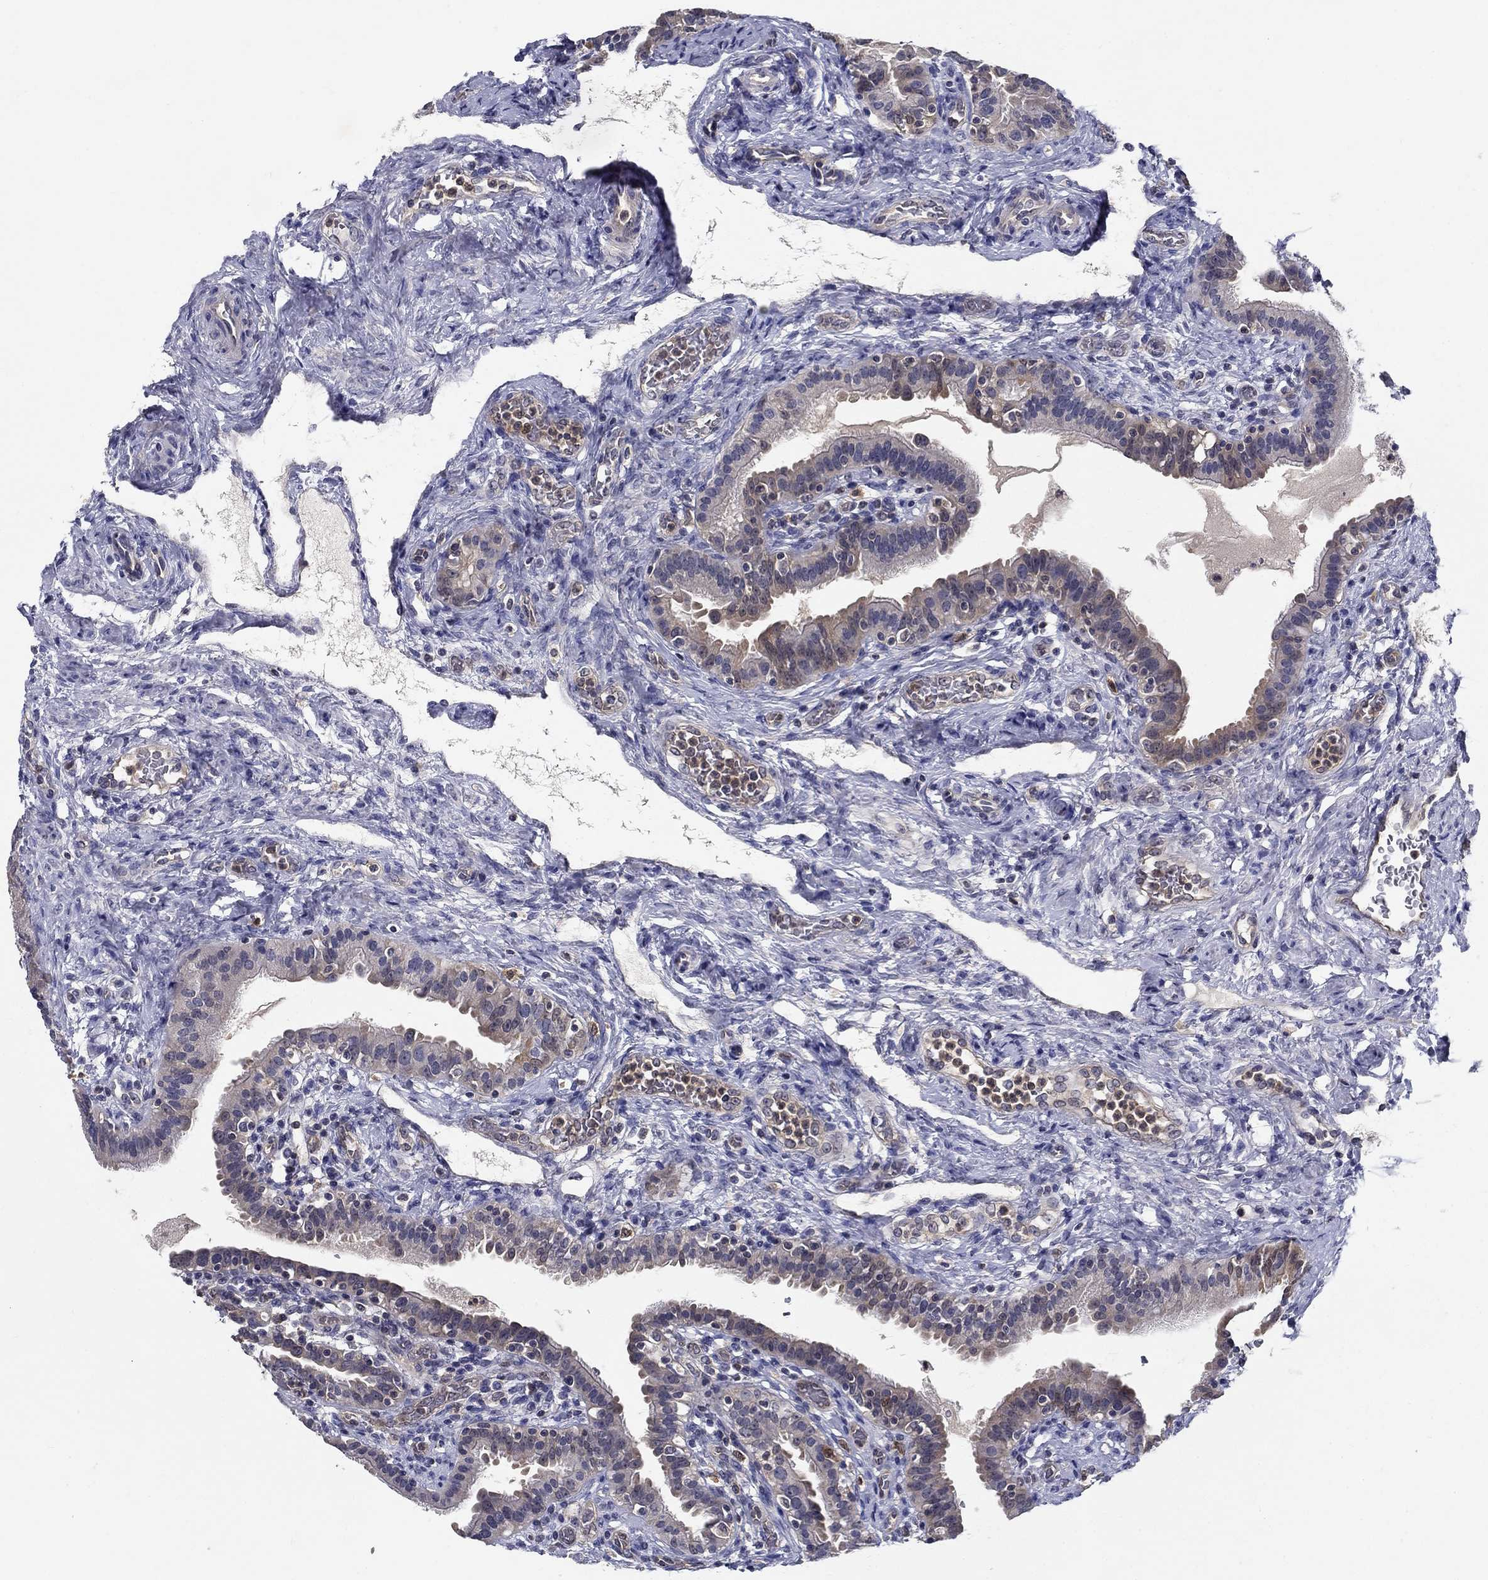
{"staining": {"intensity": "weak", "quantity": "25%-75%", "location": "cytoplasmic/membranous"}, "tissue": "fallopian tube", "cell_type": "Glandular cells", "image_type": "normal", "snomed": [{"axis": "morphology", "description": "Normal tissue, NOS"}, {"axis": "topography", "description": "Fallopian tube"}, {"axis": "topography", "description": "Ovary"}], "caption": "Glandular cells demonstrate low levels of weak cytoplasmic/membranous staining in about 25%-75% of cells in benign human fallopian tube.", "gene": "GLTP", "patient": {"sex": "female", "age": 41}}